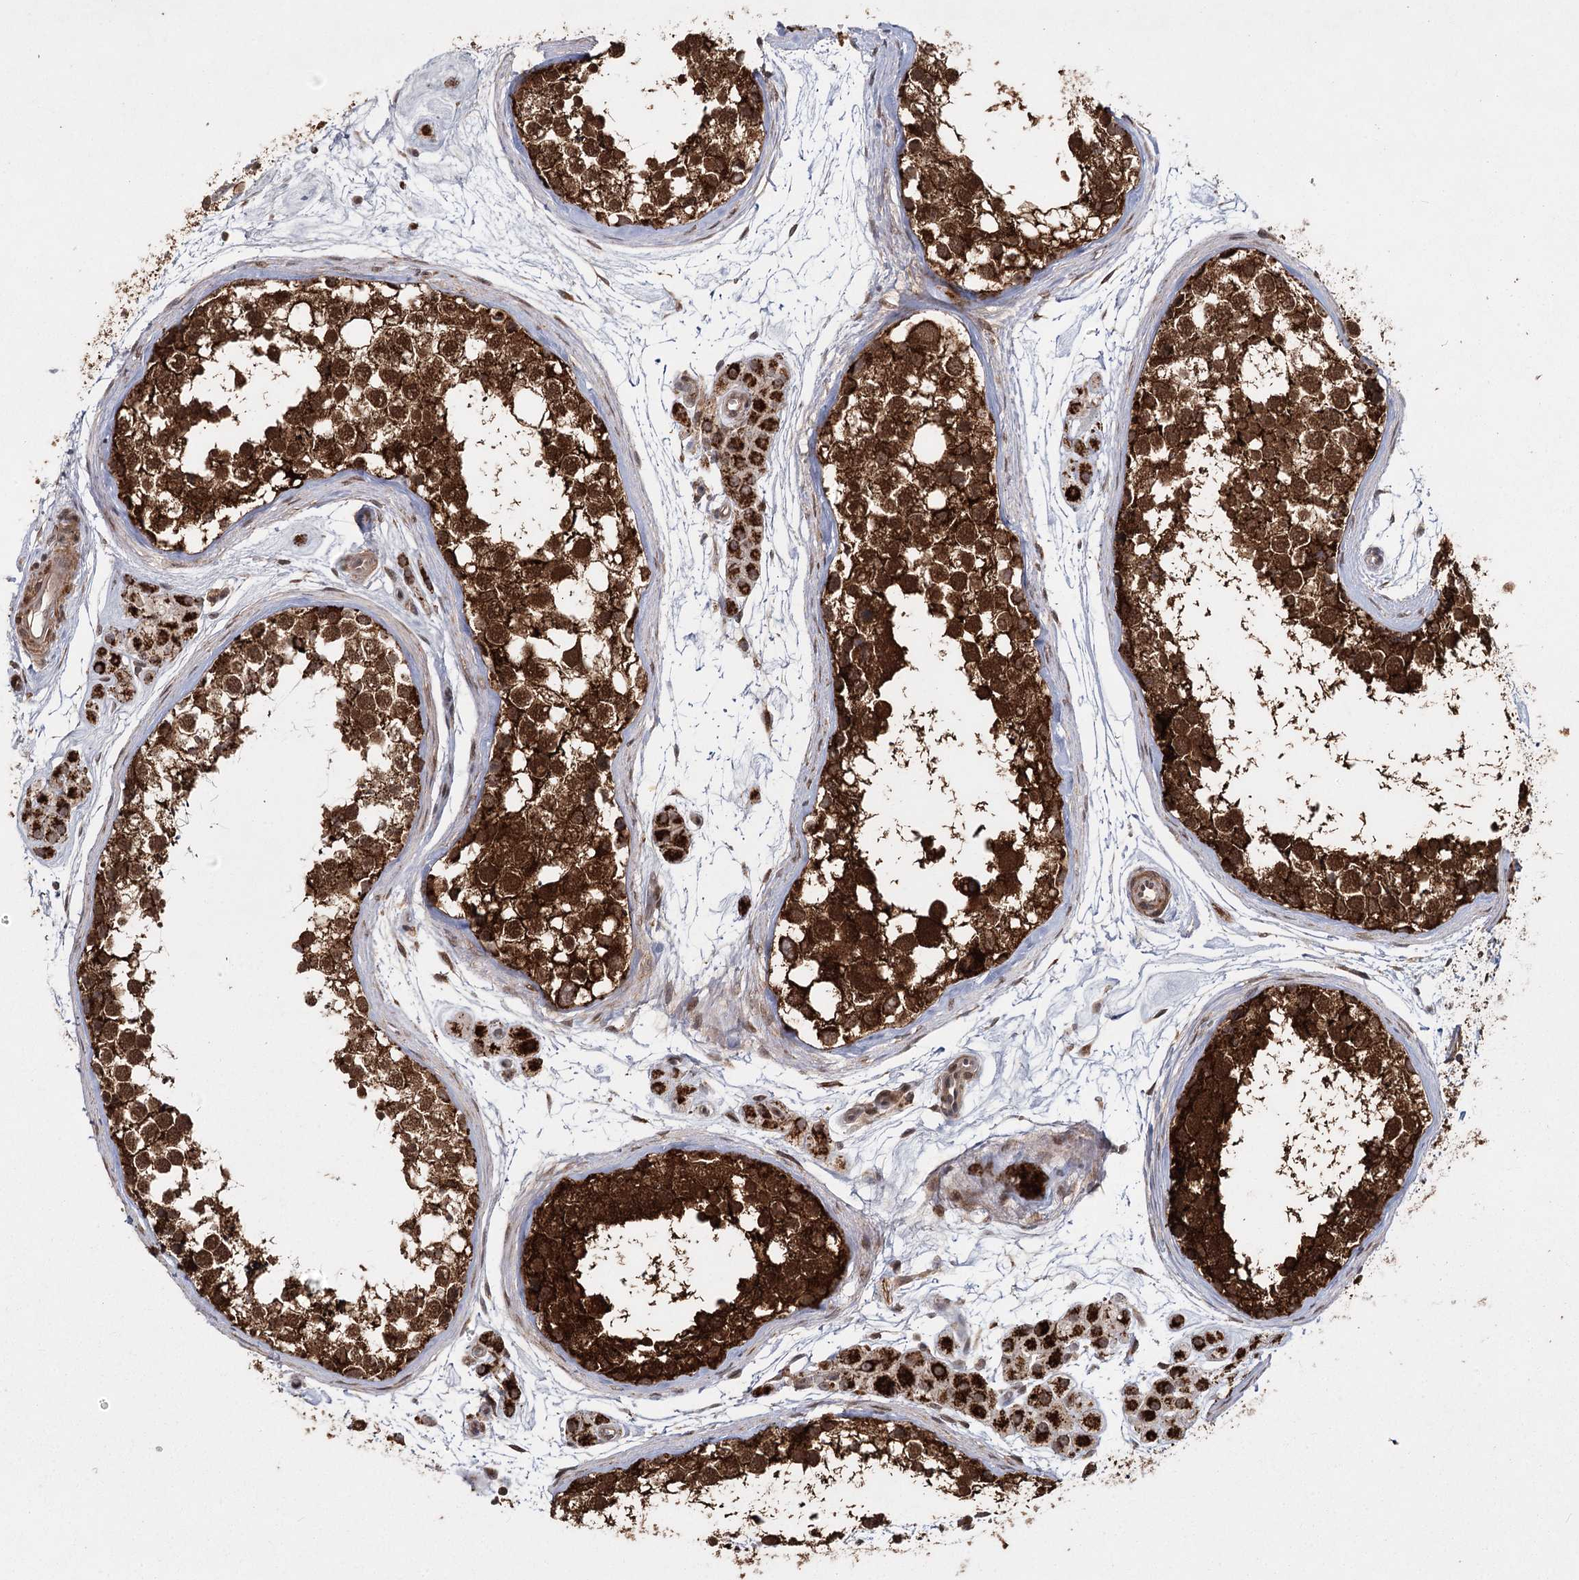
{"staining": {"intensity": "strong", "quantity": ">75%", "location": "cytoplasmic/membranous,nuclear"}, "tissue": "testis", "cell_type": "Cells in seminiferous ducts", "image_type": "normal", "snomed": [{"axis": "morphology", "description": "Normal tissue, NOS"}, {"axis": "topography", "description": "Testis"}], "caption": "High-magnification brightfield microscopy of unremarkable testis stained with DAB (3,3'-diaminobenzidine) (brown) and counterstained with hematoxylin (blue). cells in seminiferous ducts exhibit strong cytoplasmic/membranous,nuclear positivity is seen in about>75% of cells. The protein is stained brown, and the nuclei are stained in blue (DAB (3,3'-diaminobenzidine) IHC with brightfield microscopy, high magnification).", "gene": "ZCCHC24", "patient": {"sex": "male", "age": 56}}